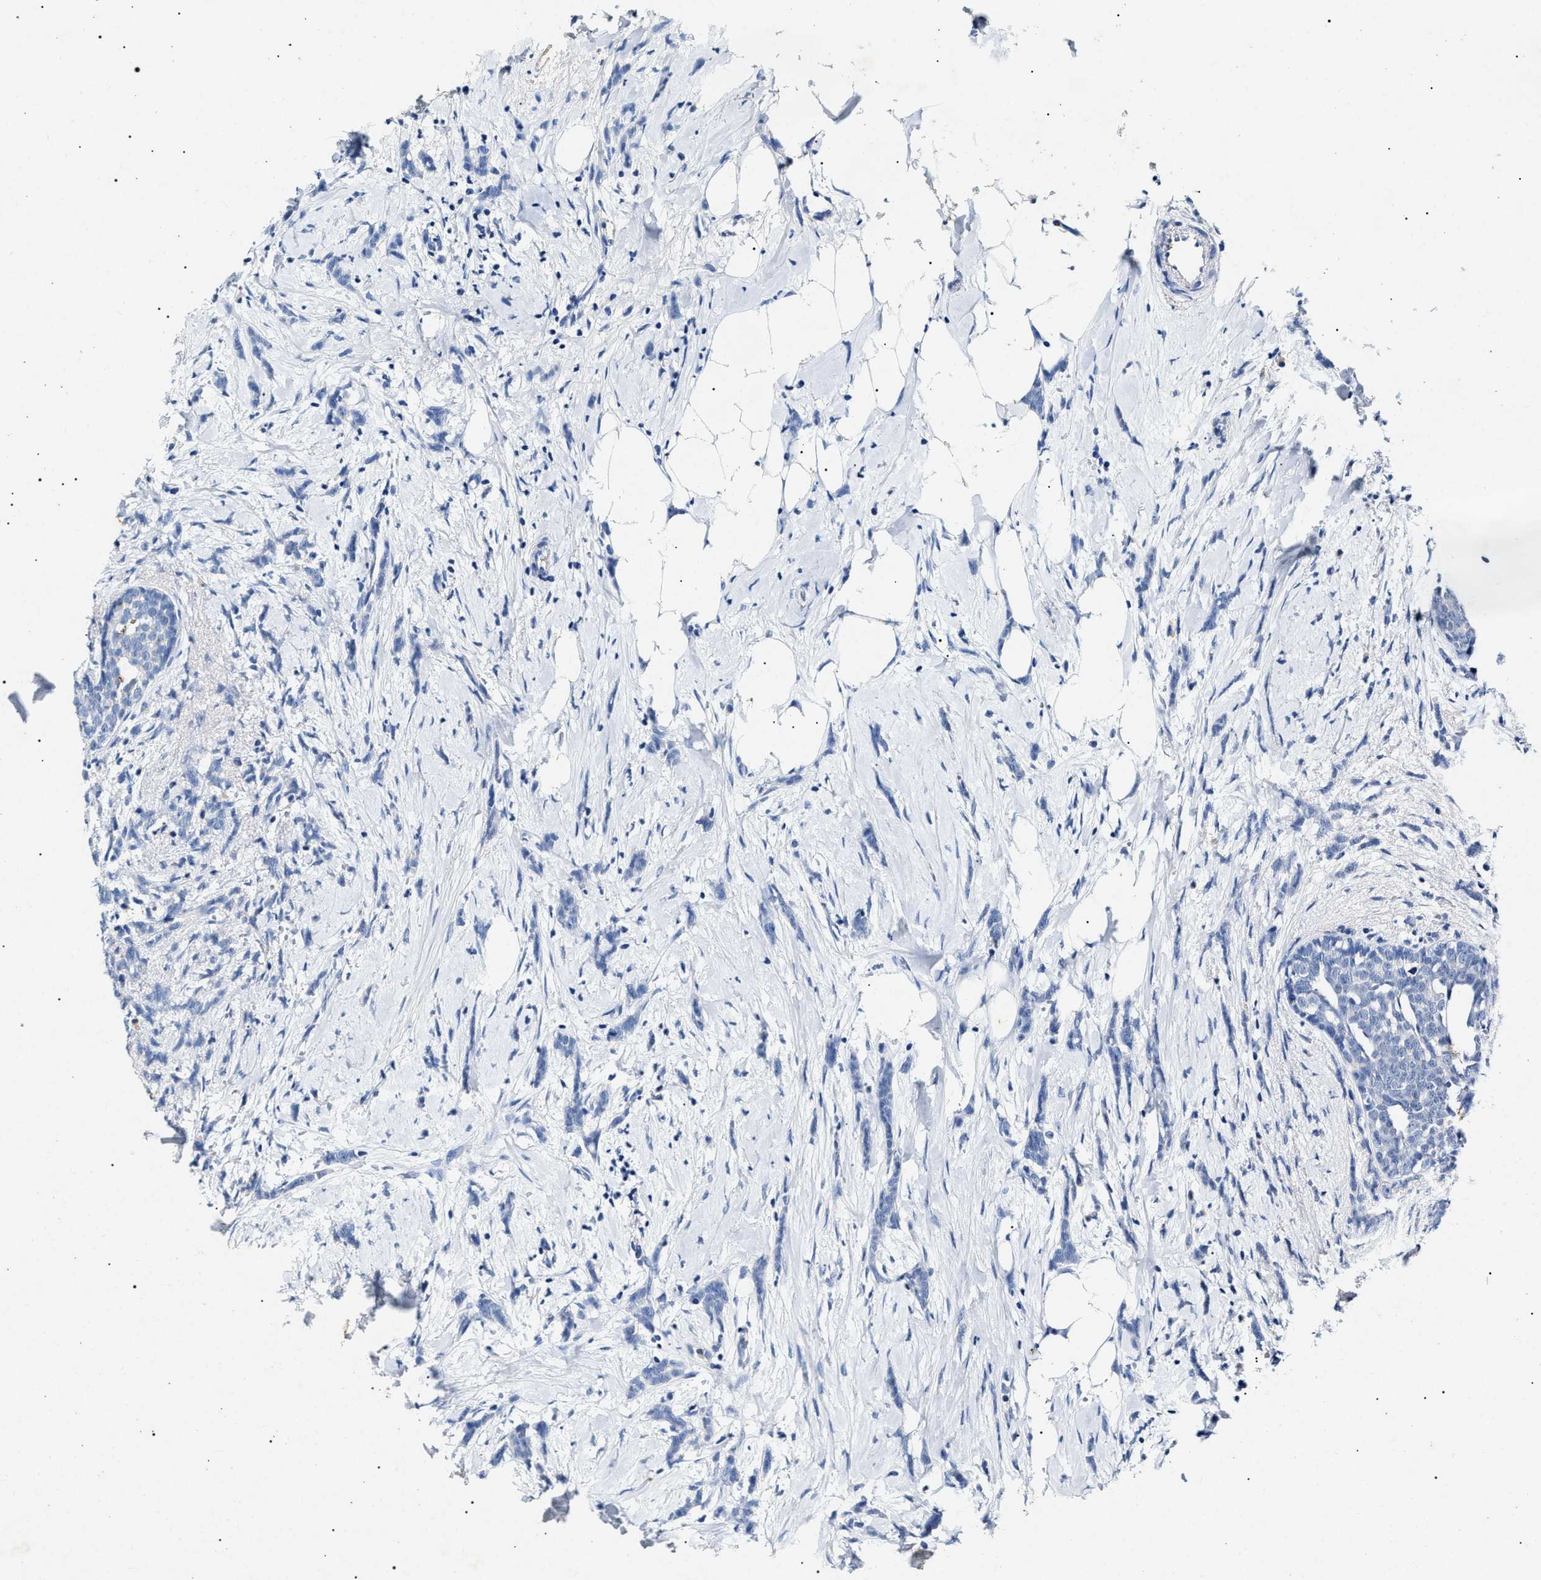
{"staining": {"intensity": "negative", "quantity": "none", "location": "none"}, "tissue": "breast cancer", "cell_type": "Tumor cells", "image_type": "cancer", "snomed": [{"axis": "morphology", "description": "Lobular carcinoma, in situ"}, {"axis": "morphology", "description": "Lobular carcinoma"}, {"axis": "topography", "description": "Breast"}], "caption": "This is a histopathology image of immunohistochemistry staining of breast lobular carcinoma, which shows no expression in tumor cells. (DAB IHC with hematoxylin counter stain).", "gene": "LRRC8E", "patient": {"sex": "female", "age": 41}}